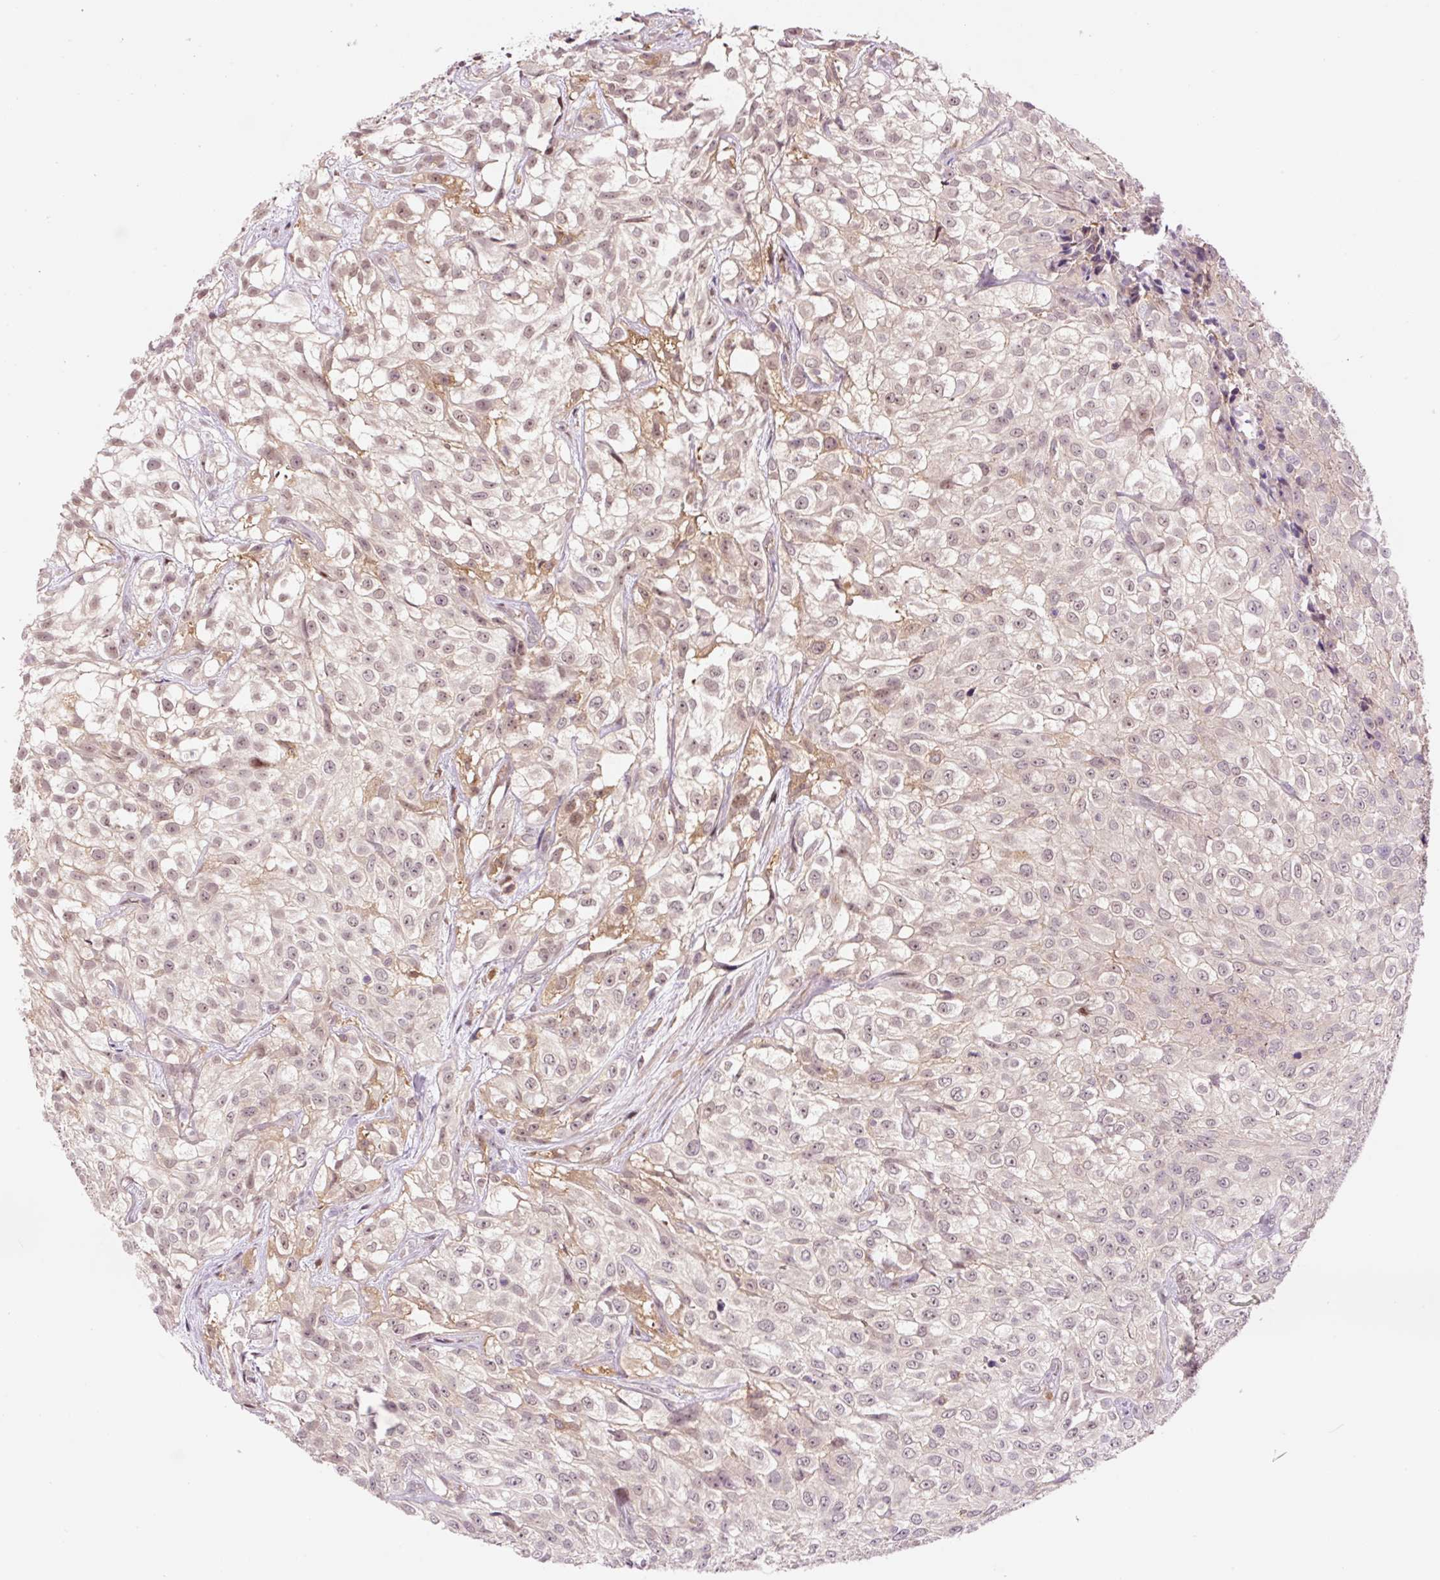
{"staining": {"intensity": "weak", "quantity": "25%-75%", "location": "nuclear"}, "tissue": "urothelial cancer", "cell_type": "Tumor cells", "image_type": "cancer", "snomed": [{"axis": "morphology", "description": "Urothelial carcinoma, High grade"}, {"axis": "topography", "description": "Urinary bladder"}], "caption": "The immunohistochemical stain highlights weak nuclear staining in tumor cells of urothelial cancer tissue.", "gene": "DPPA4", "patient": {"sex": "male", "age": 56}}